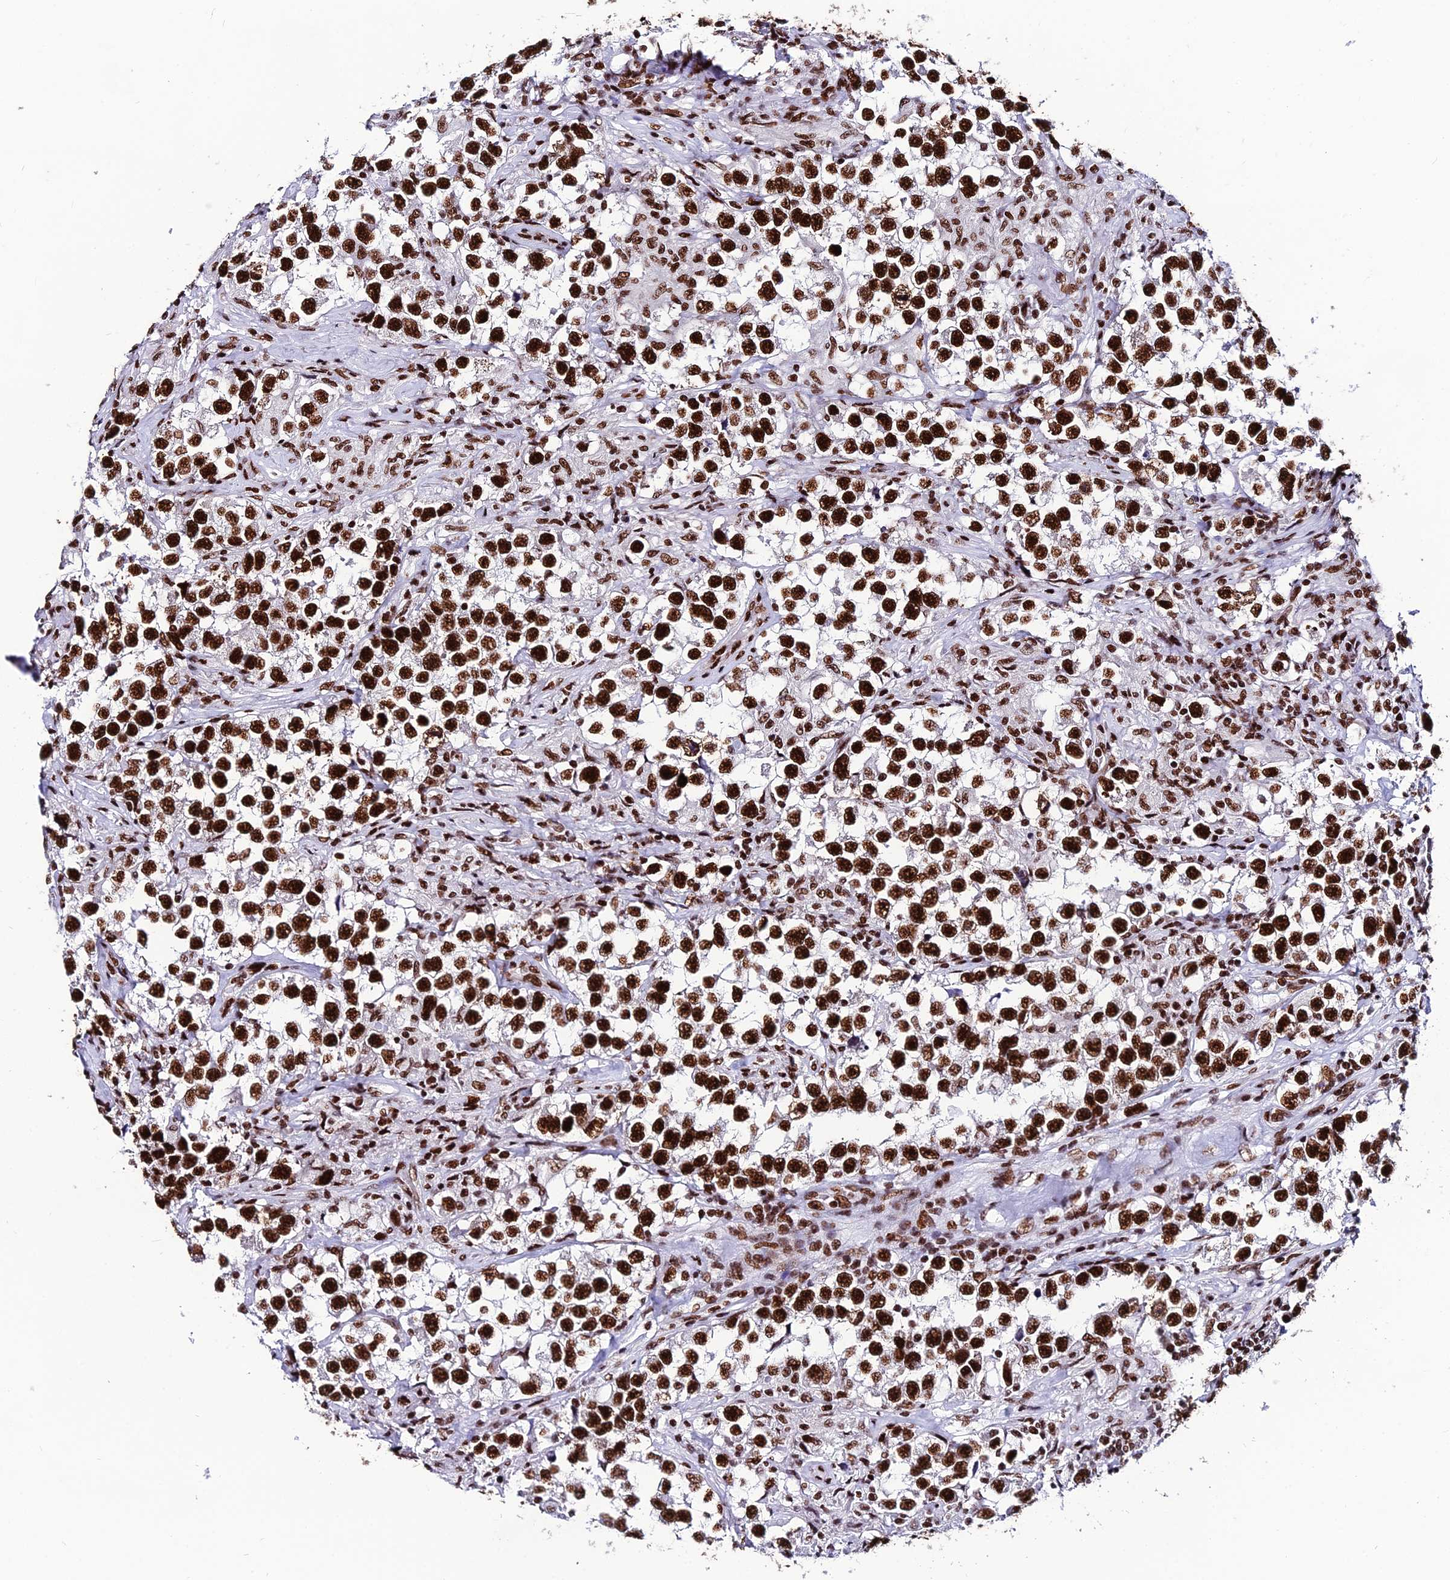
{"staining": {"intensity": "strong", "quantity": ">75%", "location": "nuclear"}, "tissue": "testis cancer", "cell_type": "Tumor cells", "image_type": "cancer", "snomed": [{"axis": "morphology", "description": "Seminoma, NOS"}, {"axis": "topography", "description": "Testis"}], "caption": "Testis cancer stained with immunohistochemistry (IHC) demonstrates strong nuclear staining in about >75% of tumor cells.", "gene": "HNRNPH1", "patient": {"sex": "male", "age": 46}}